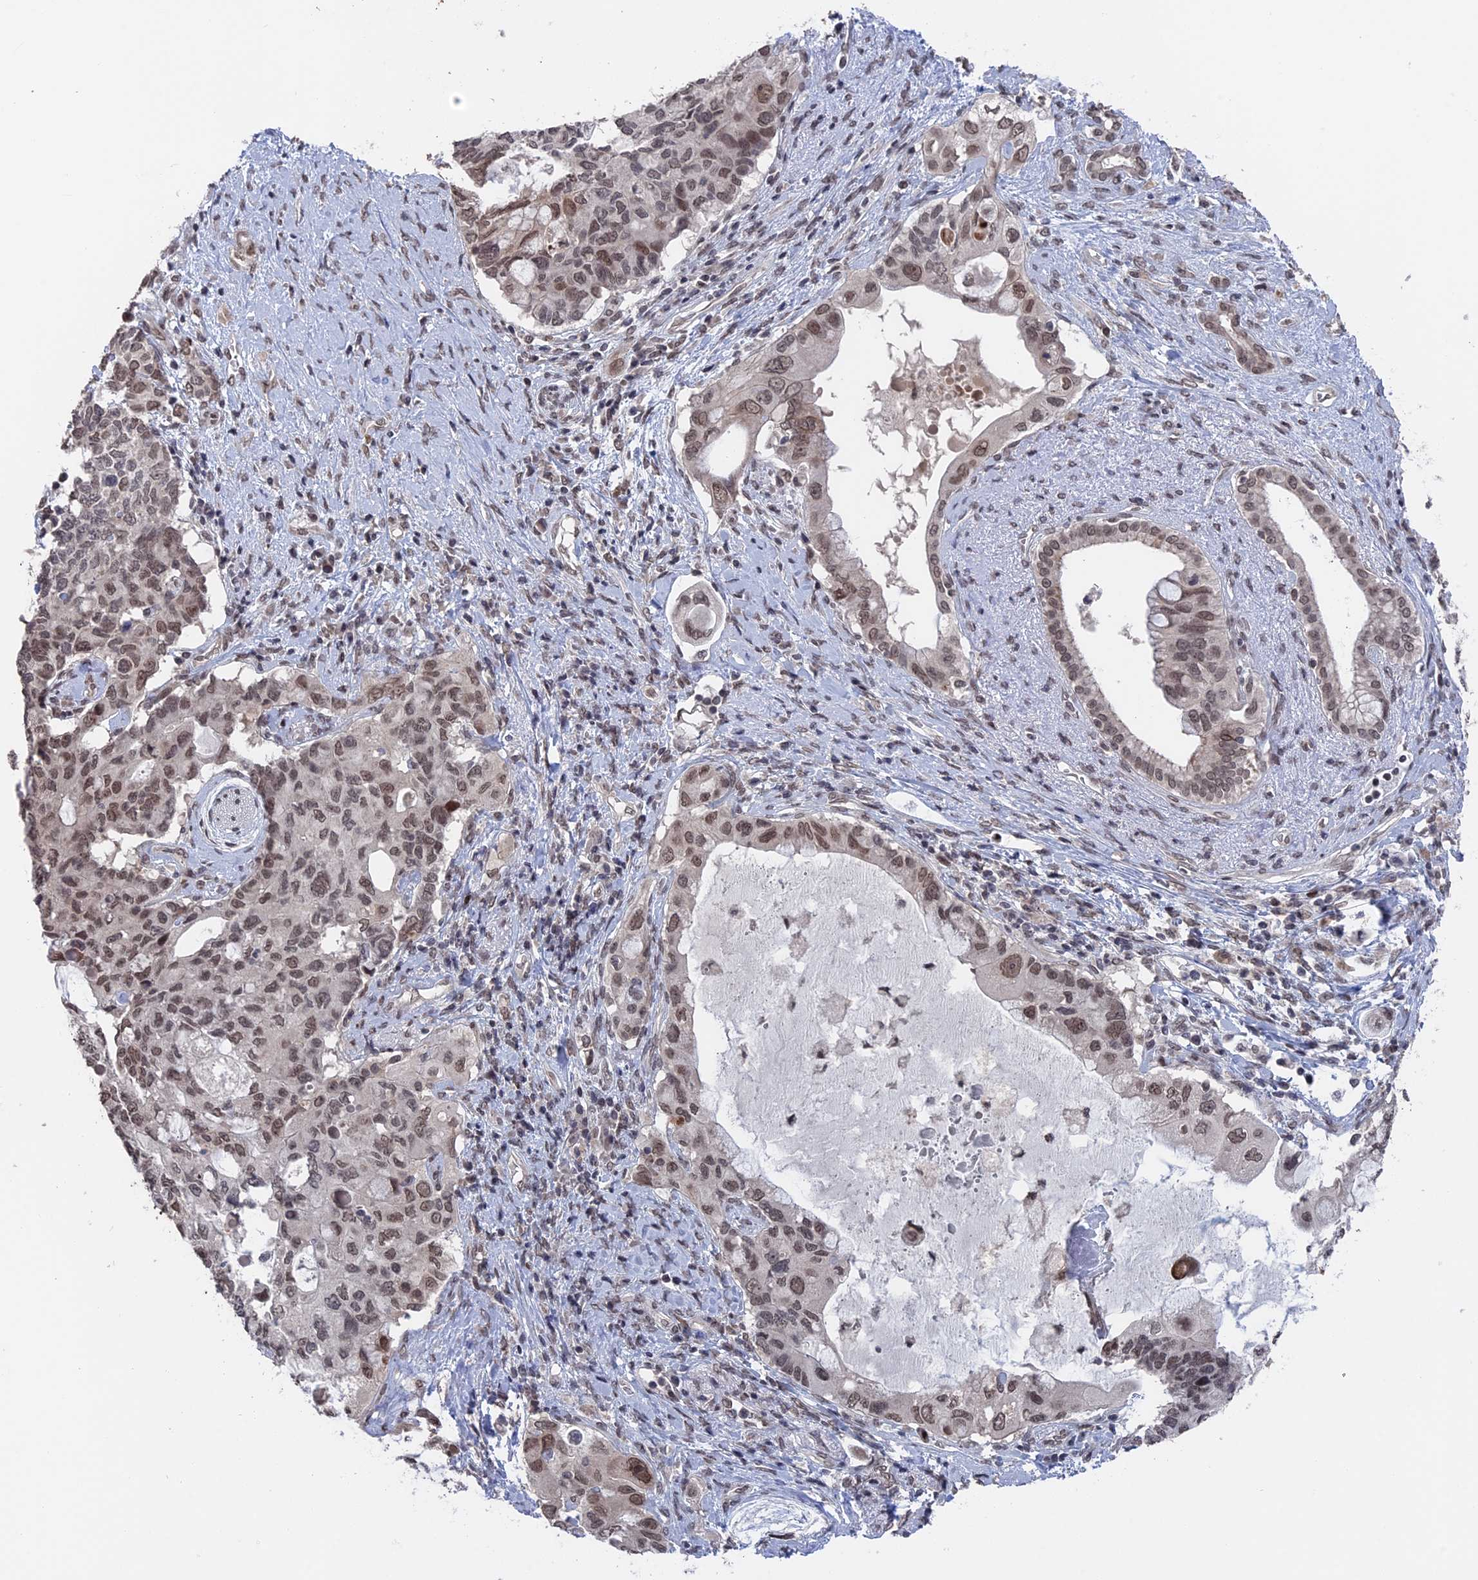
{"staining": {"intensity": "moderate", "quantity": ">75%", "location": "nuclear"}, "tissue": "pancreatic cancer", "cell_type": "Tumor cells", "image_type": "cancer", "snomed": [{"axis": "morphology", "description": "Adenocarcinoma, NOS"}, {"axis": "topography", "description": "Pancreas"}], "caption": "Protein expression analysis of pancreatic cancer (adenocarcinoma) displays moderate nuclear positivity in approximately >75% of tumor cells.", "gene": "NR2C2AP", "patient": {"sex": "female", "age": 56}}